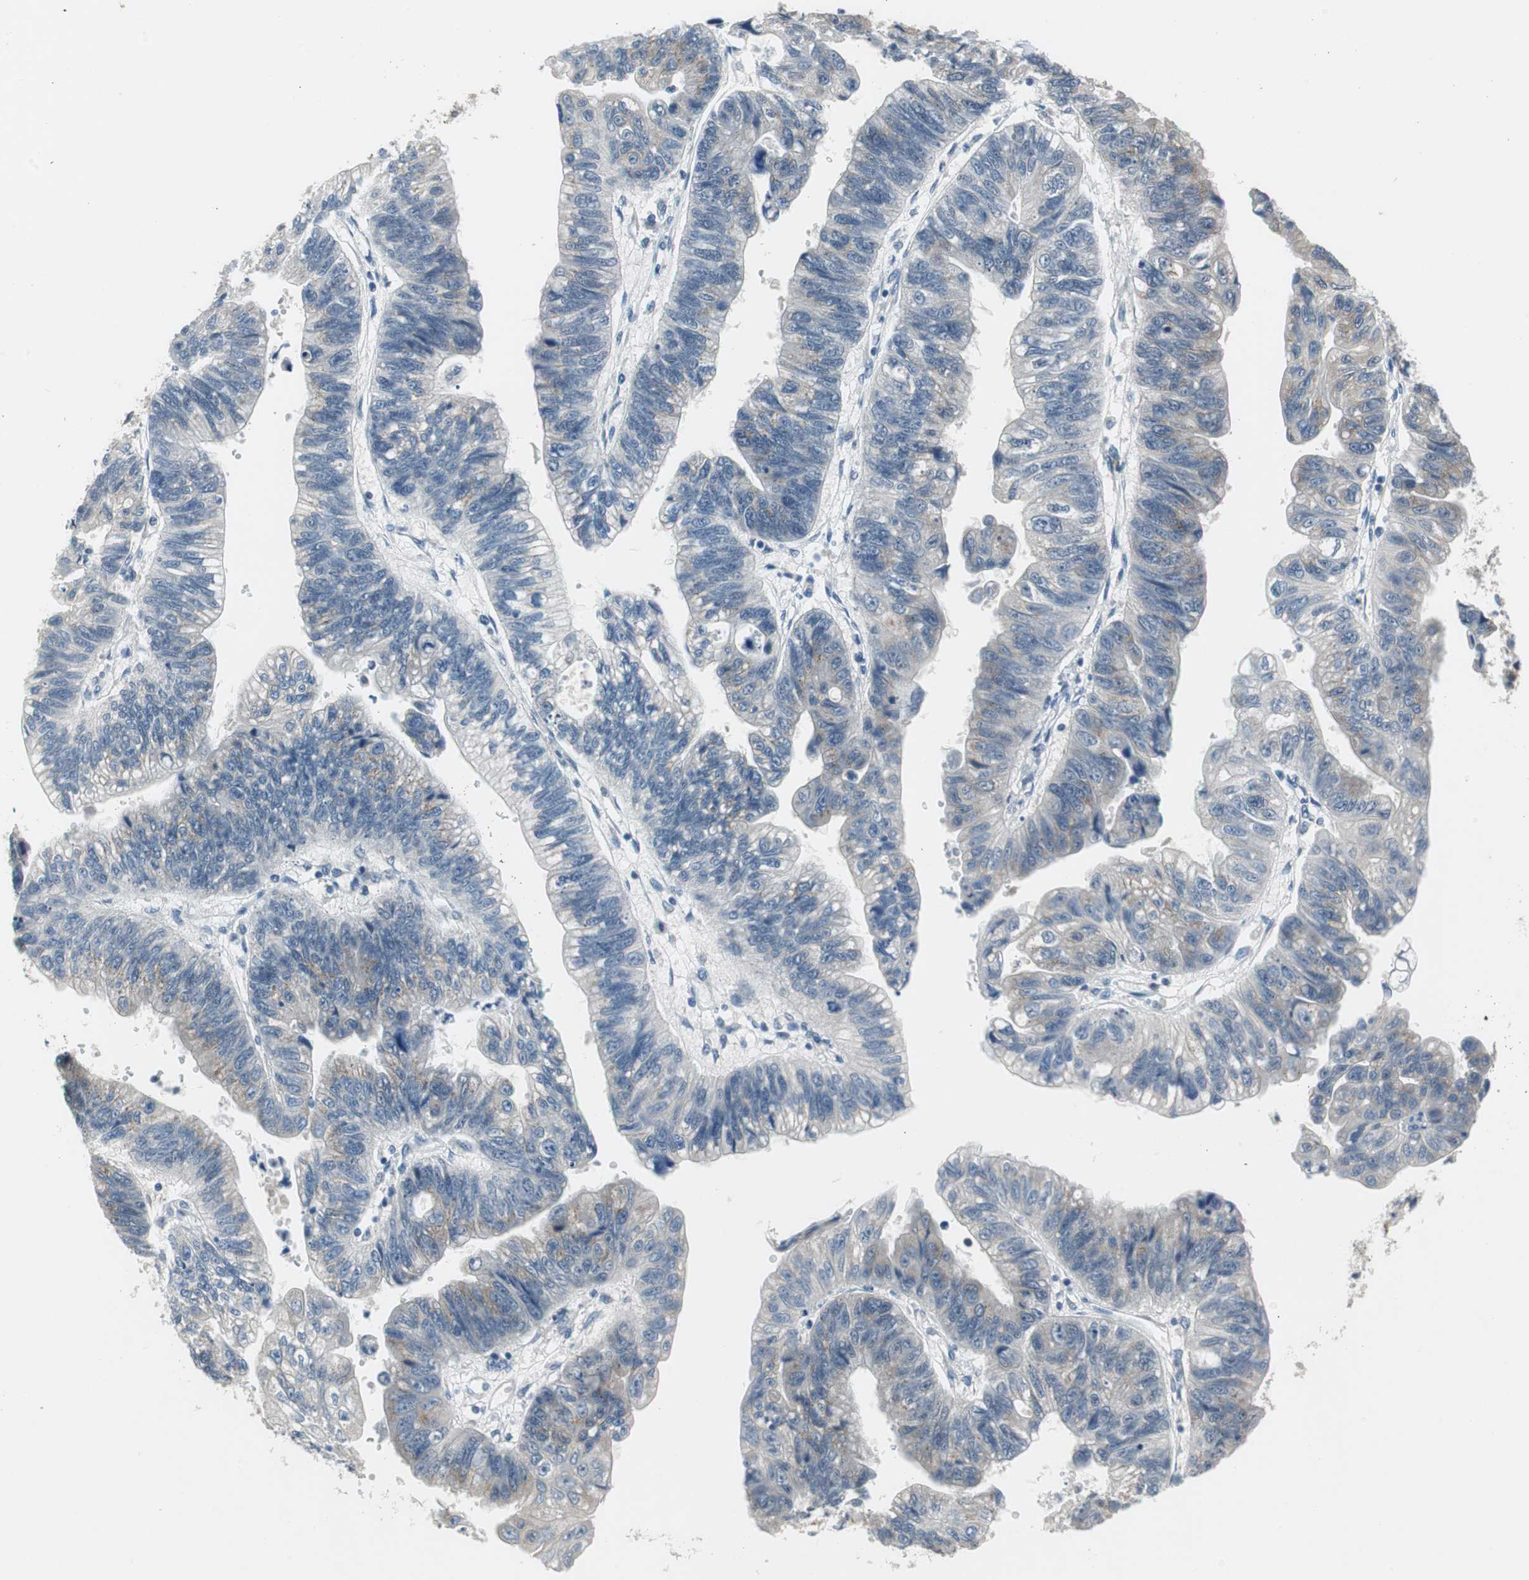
{"staining": {"intensity": "negative", "quantity": "none", "location": "none"}, "tissue": "stomach cancer", "cell_type": "Tumor cells", "image_type": "cancer", "snomed": [{"axis": "morphology", "description": "Adenocarcinoma, NOS"}, {"axis": "topography", "description": "Stomach"}], "caption": "The photomicrograph demonstrates no staining of tumor cells in stomach cancer.", "gene": "PLAA", "patient": {"sex": "male", "age": 59}}